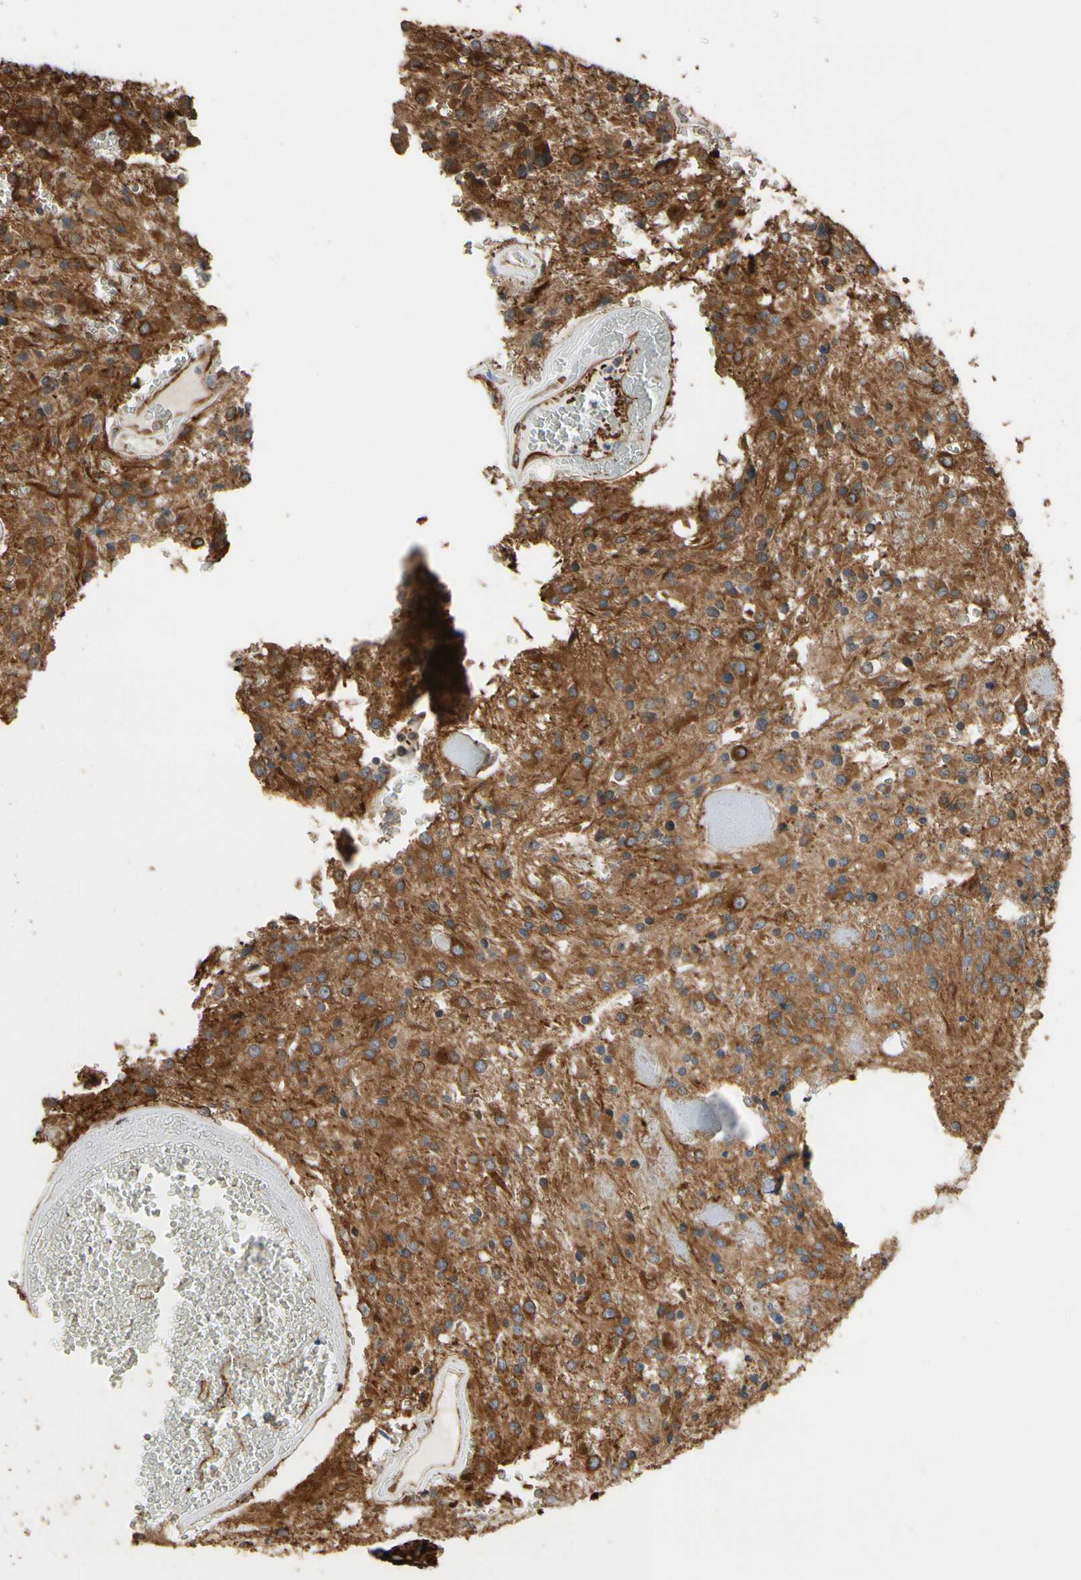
{"staining": {"intensity": "moderate", "quantity": "25%-75%", "location": "cytoplasmic/membranous"}, "tissue": "glioma", "cell_type": "Tumor cells", "image_type": "cancer", "snomed": [{"axis": "morphology", "description": "Glioma, malignant, Low grade"}, {"axis": "topography", "description": "Brain"}], "caption": "A high-resolution photomicrograph shows immunohistochemistry staining of malignant low-grade glioma, which displays moderate cytoplasmic/membranous positivity in approximately 25%-75% of tumor cells. Immunohistochemistry (ihc) stains the protein in brown and the nuclei are stained blue.", "gene": "TUBA1A", "patient": {"sex": "male", "age": 58}}